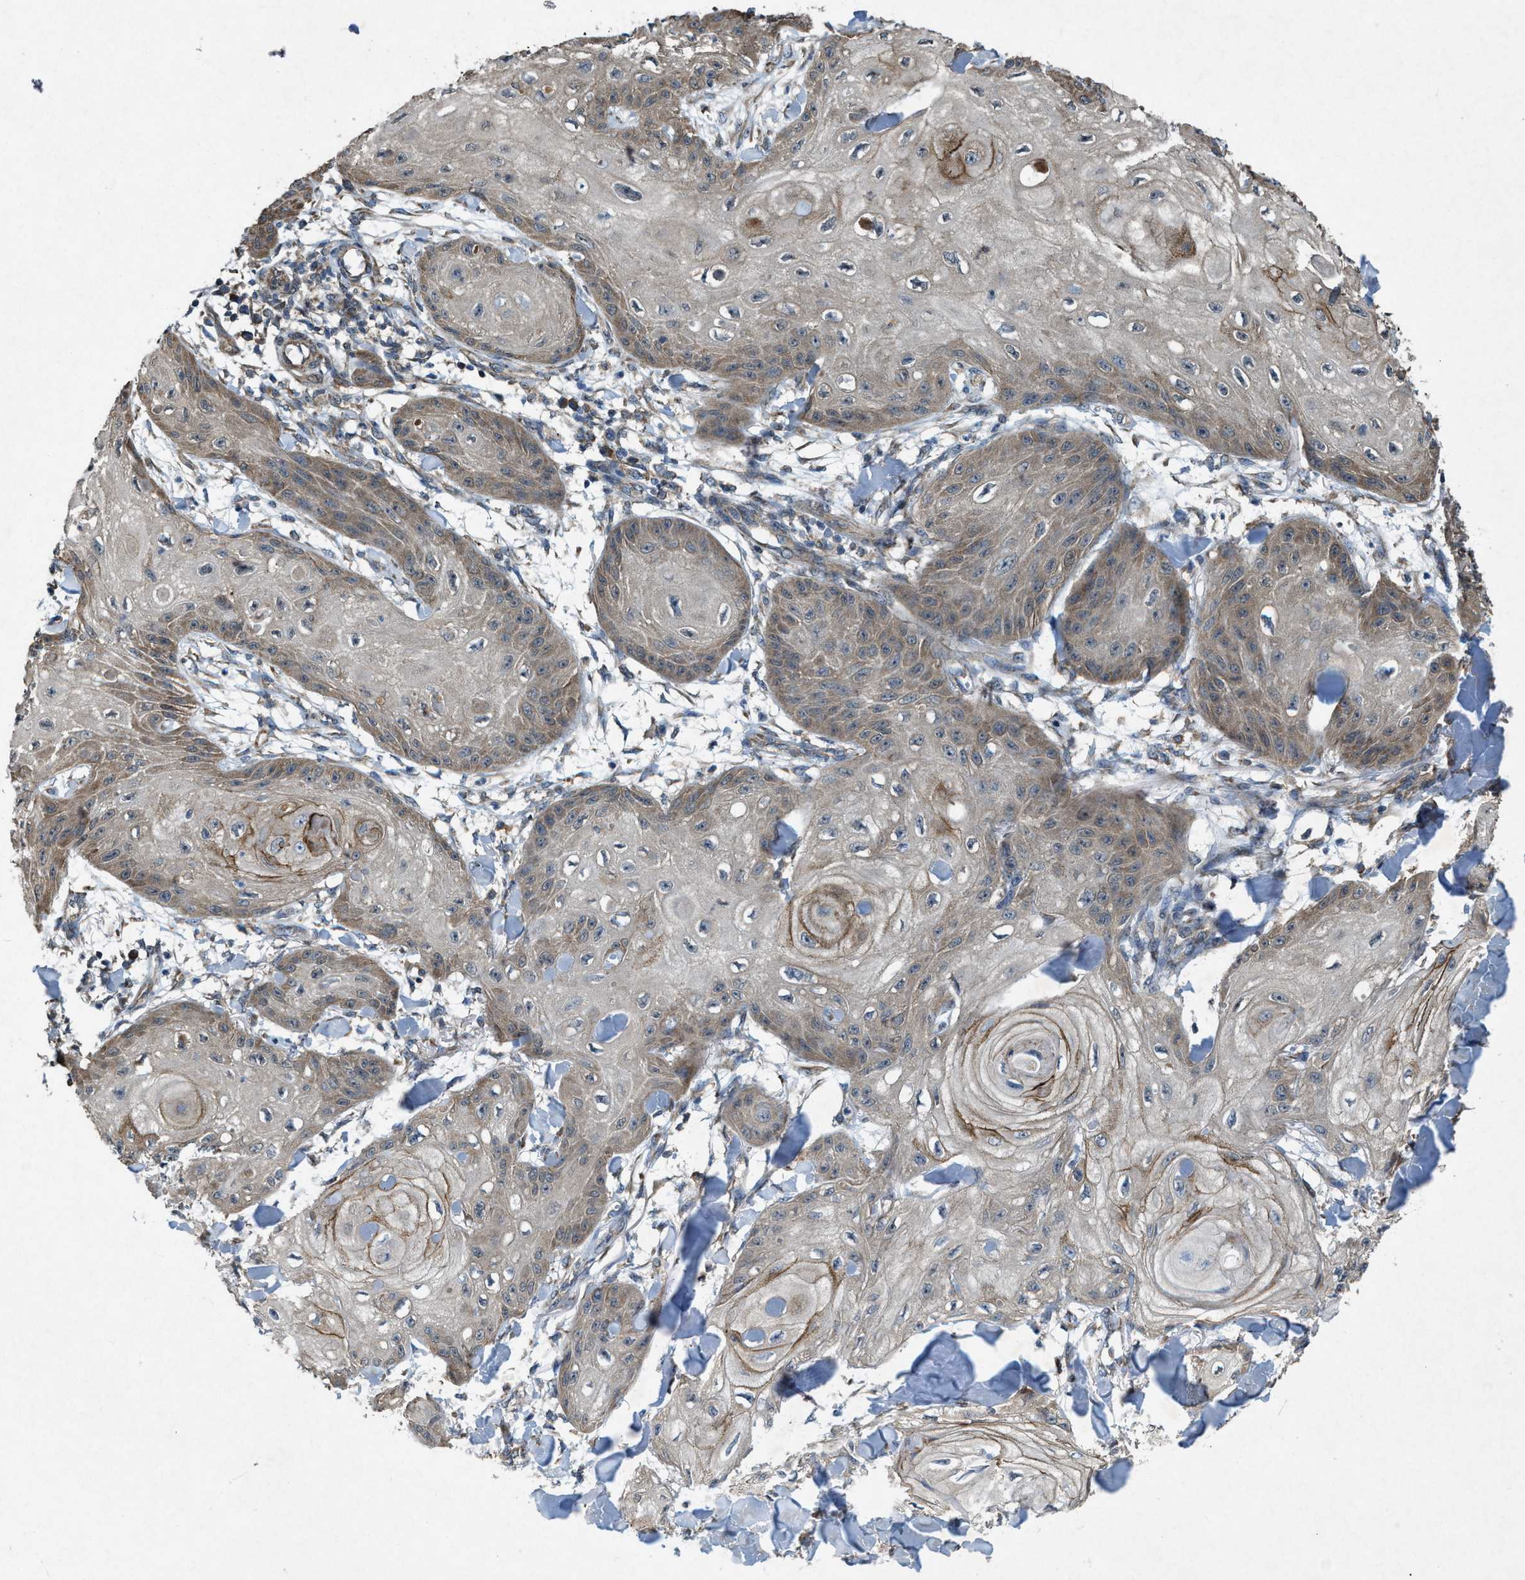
{"staining": {"intensity": "moderate", "quantity": "25%-75%", "location": "cytoplasmic/membranous"}, "tissue": "skin cancer", "cell_type": "Tumor cells", "image_type": "cancer", "snomed": [{"axis": "morphology", "description": "Squamous cell carcinoma, NOS"}, {"axis": "topography", "description": "Skin"}], "caption": "Skin cancer stained with a protein marker displays moderate staining in tumor cells.", "gene": "PDP2", "patient": {"sex": "male", "age": 74}}